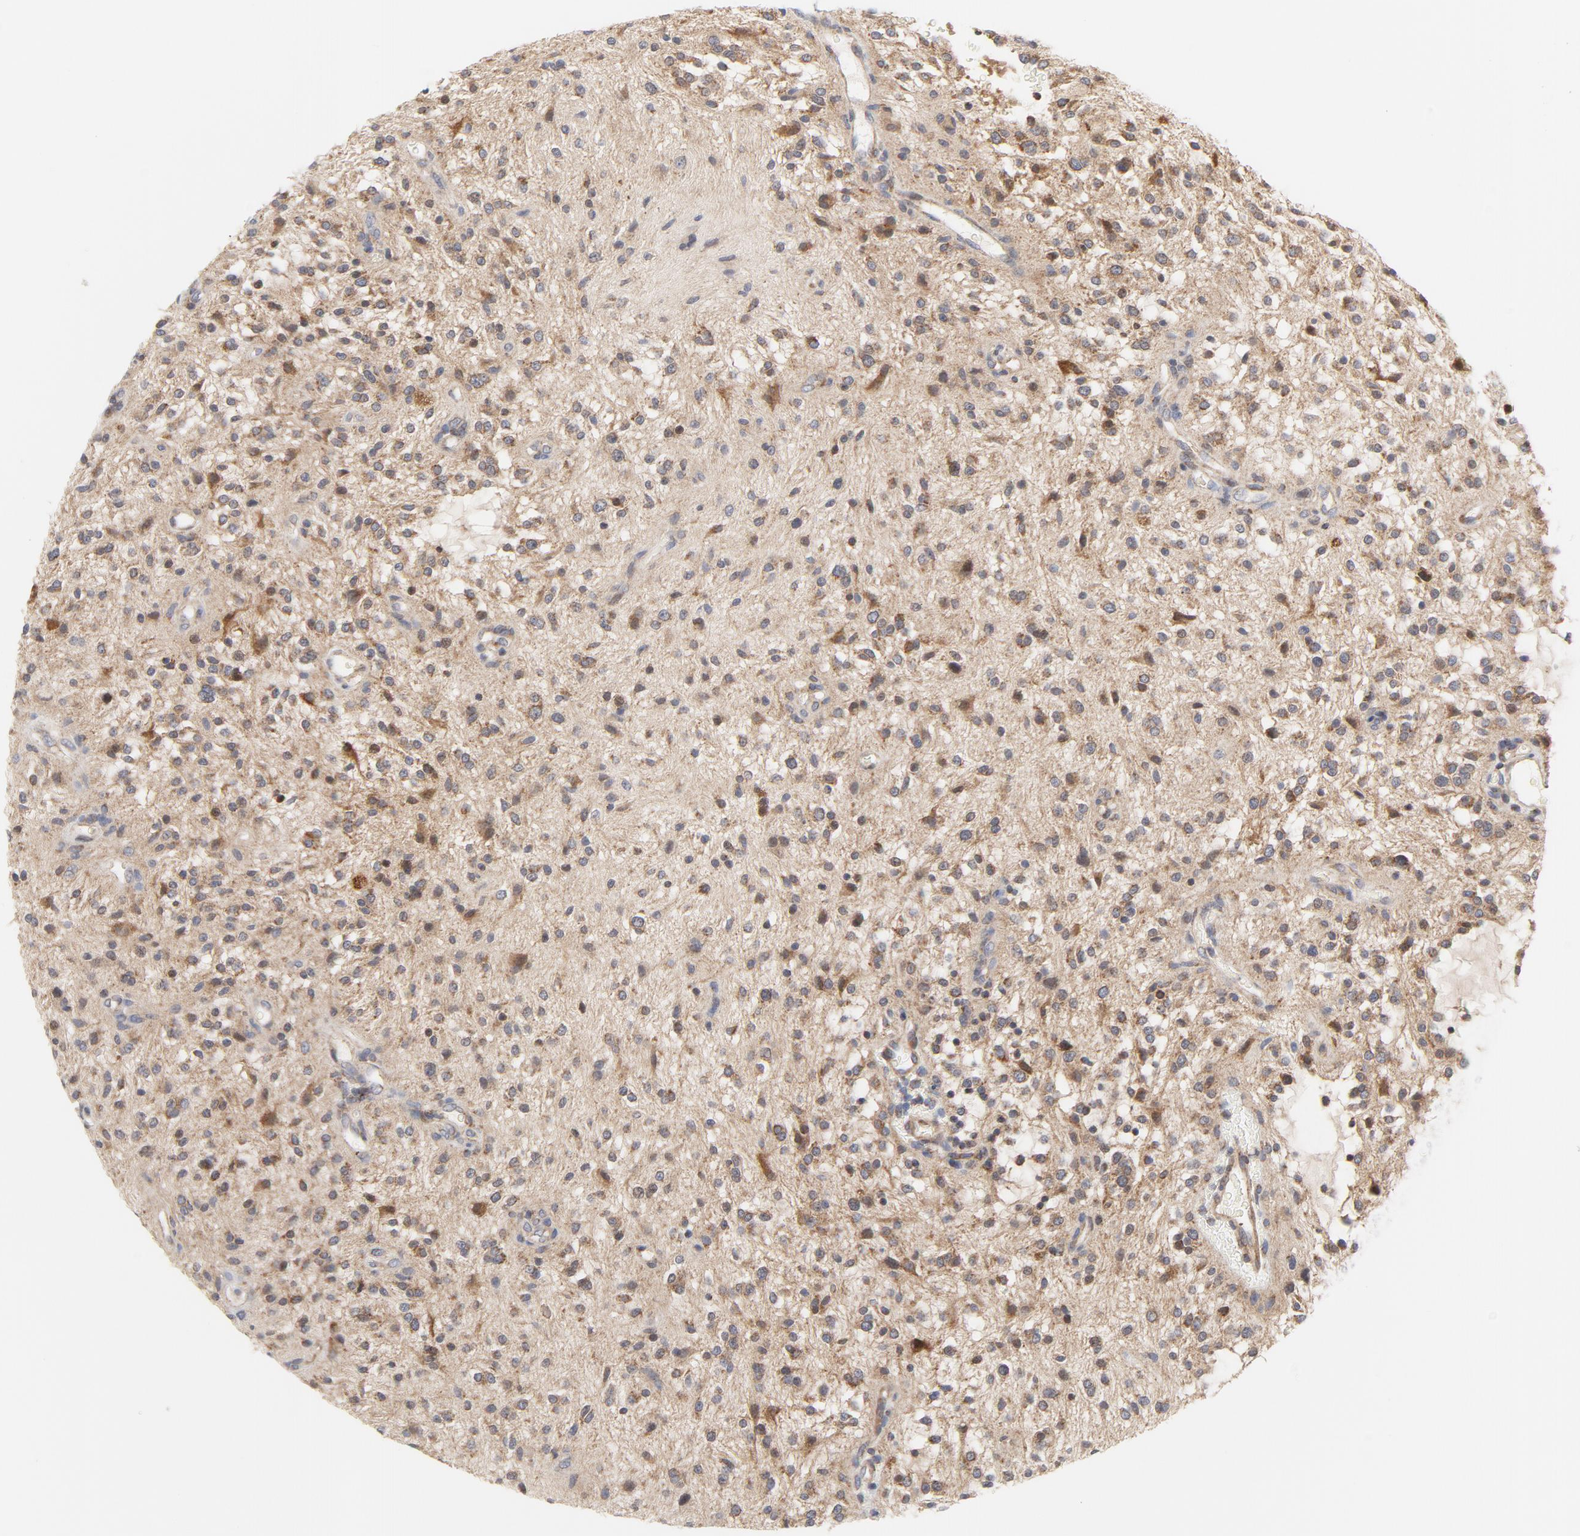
{"staining": {"intensity": "moderate", "quantity": ">75%", "location": "cytoplasmic/membranous"}, "tissue": "glioma", "cell_type": "Tumor cells", "image_type": "cancer", "snomed": [{"axis": "morphology", "description": "Glioma, malignant, NOS"}, {"axis": "topography", "description": "Cerebellum"}], "caption": "Human glioma stained for a protein (brown) demonstrates moderate cytoplasmic/membranous positive positivity in approximately >75% of tumor cells.", "gene": "RAPGEF4", "patient": {"sex": "female", "age": 10}}